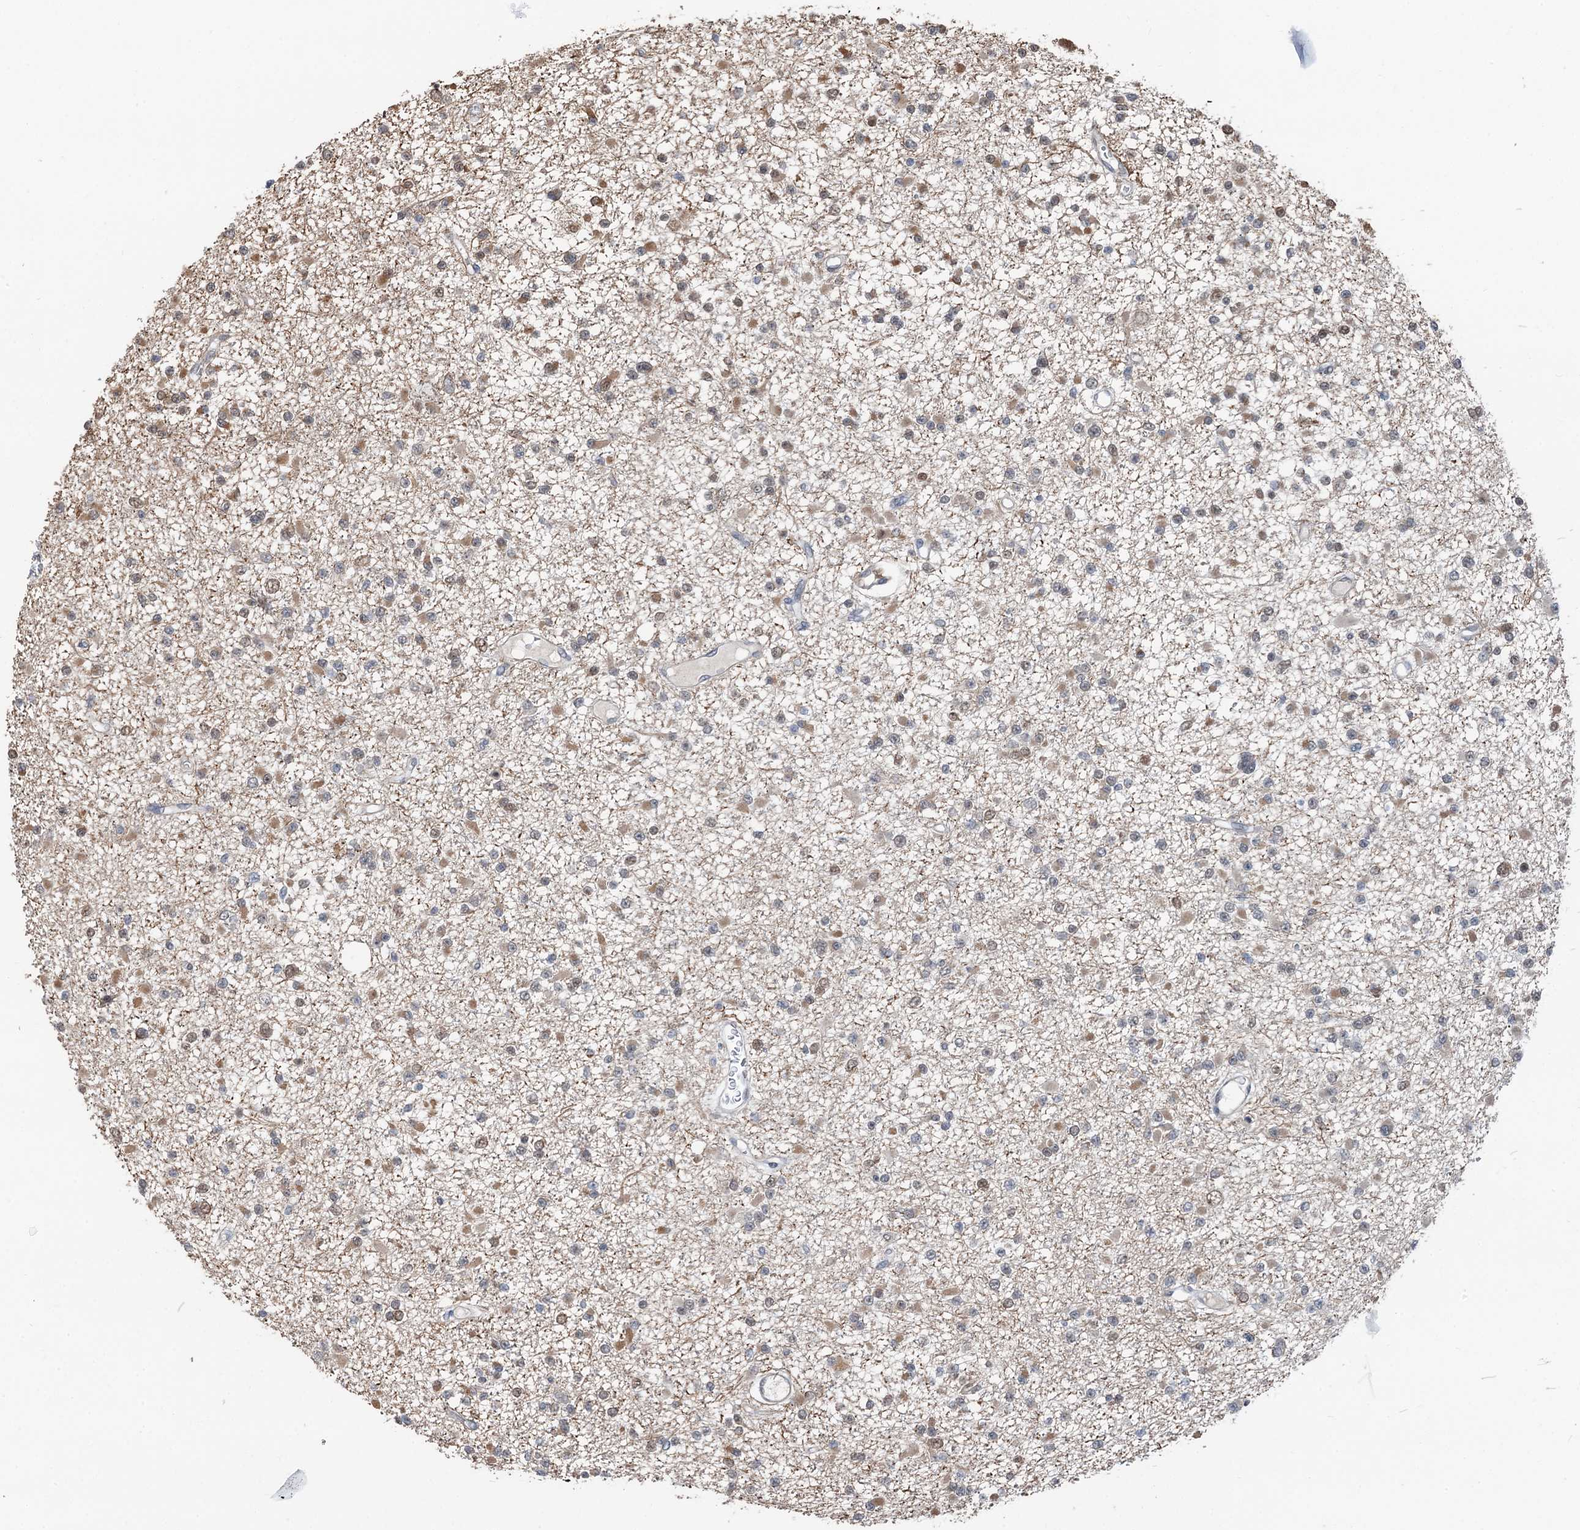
{"staining": {"intensity": "weak", "quantity": "25%-75%", "location": "cytoplasmic/membranous,nuclear"}, "tissue": "glioma", "cell_type": "Tumor cells", "image_type": "cancer", "snomed": [{"axis": "morphology", "description": "Glioma, malignant, Low grade"}, {"axis": "topography", "description": "Brain"}], "caption": "Brown immunohistochemical staining in glioma displays weak cytoplasmic/membranous and nuclear expression in approximately 25%-75% of tumor cells.", "gene": "CFDP1", "patient": {"sex": "female", "age": 22}}